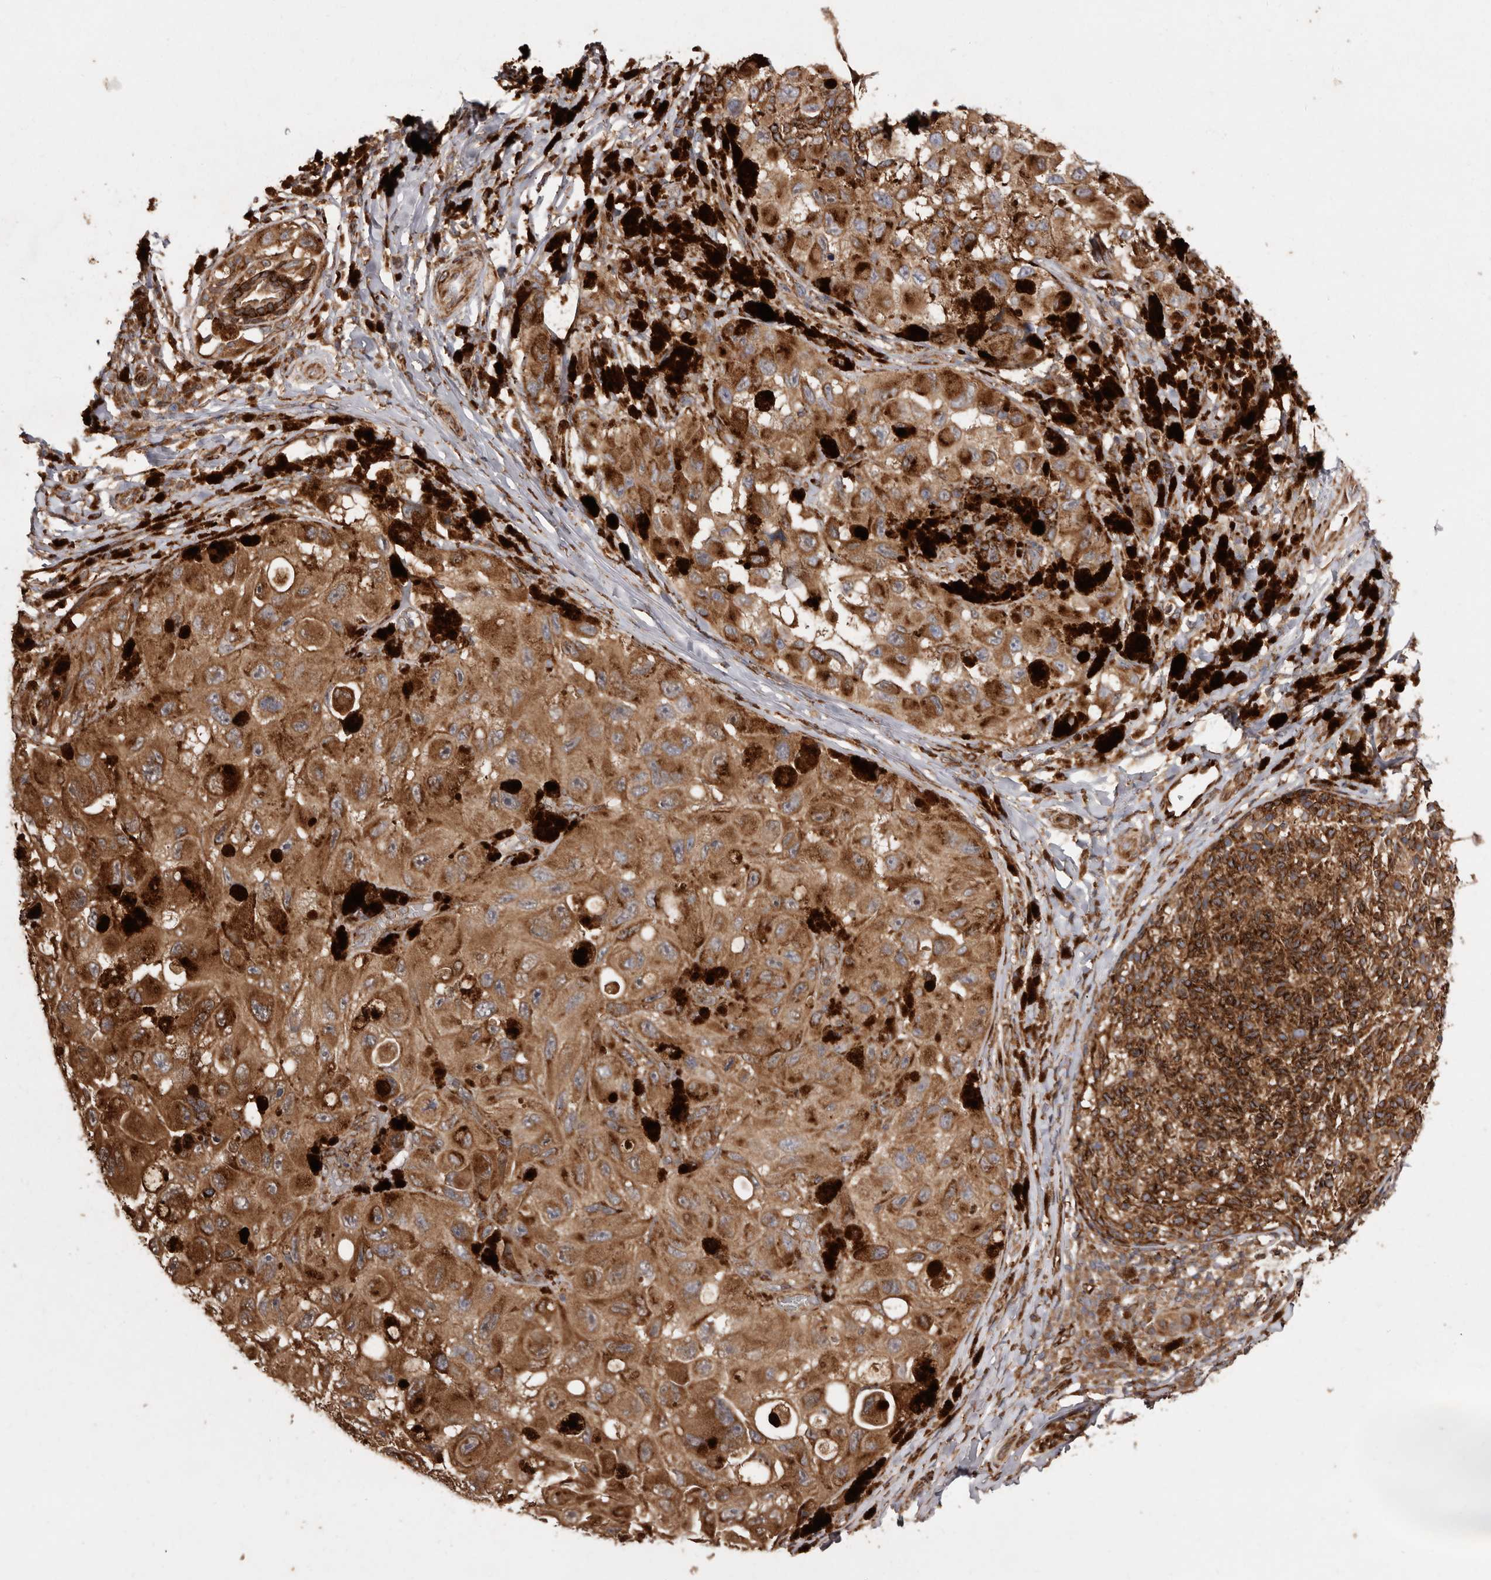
{"staining": {"intensity": "moderate", "quantity": ">75%", "location": "cytoplasmic/membranous"}, "tissue": "melanoma", "cell_type": "Tumor cells", "image_type": "cancer", "snomed": [{"axis": "morphology", "description": "Malignant melanoma, NOS"}, {"axis": "topography", "description": "Skin"}], "caption": "Tumor cells show medium levels of moderate cytoplasmic/membranous staining in approximately >75% of cells in melanoma.", "gene": "FLAD1", "patient": {"sex": "female", "age": 73}}